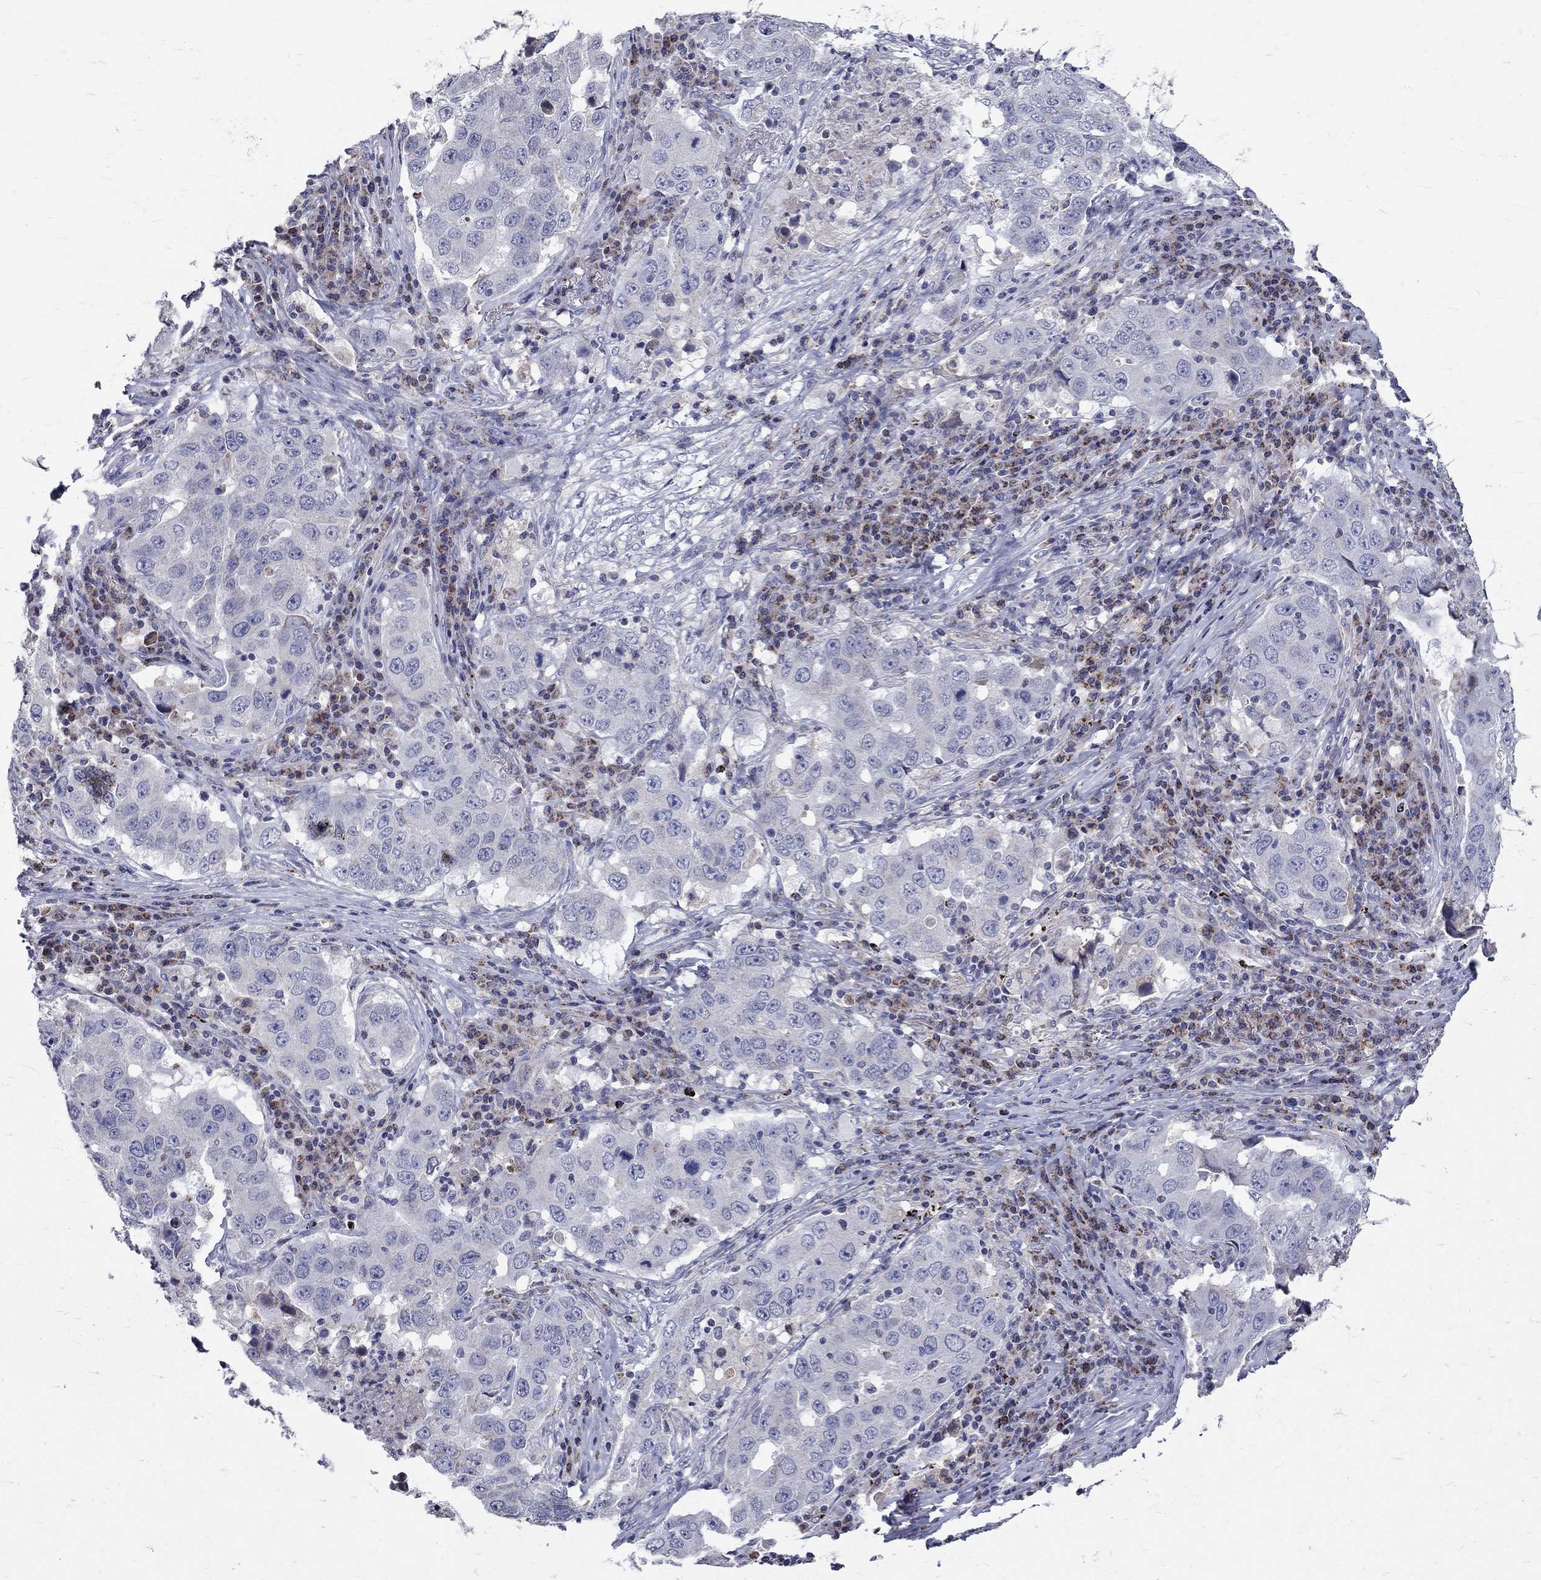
{"staining": {"intensity": "negative", "quantity": "none", "location": "none"}, "tissue": "lung cancer", "cell_type": "Tumor cells", "image_type": "cancer", "snomed": [{"axis": "morphology", "description": "Adenocarcinoma, NOS"}, {"axis": "topography", "description": "Lung"}], "caption": "This histopathology image is of lung cancer (adenocarcinoma) stained with immunohistochemistry to label a protein in brown with the nuclei are counter-stained blue. There is no staining in tumor cells.", "gene": "SLC4A10", "patient": {"sex": "male", "age": 73}}